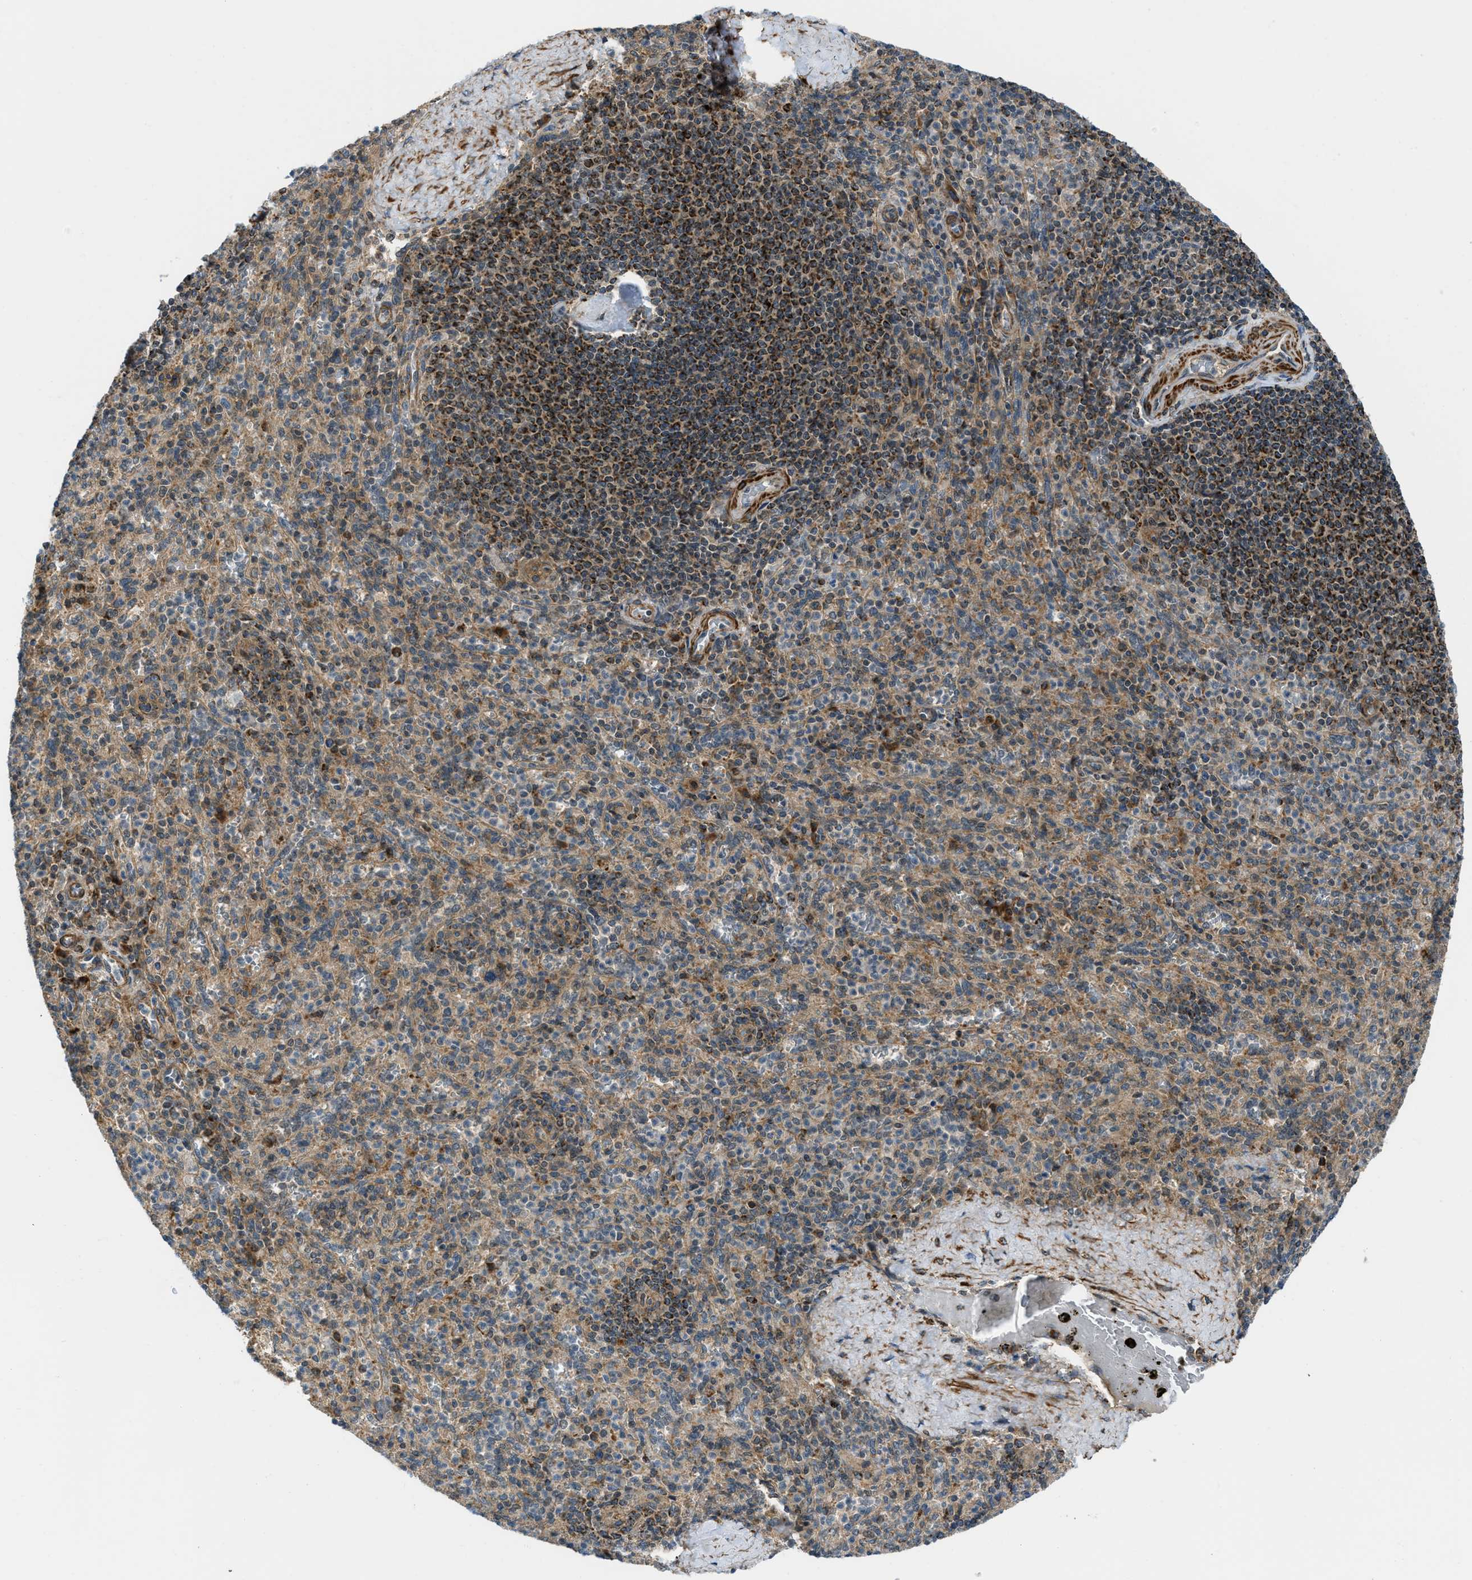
{"staining": {"intensity": "moderate", "quantity": ">75%", "location": "cytoplasmic/membranous"}, "tissue": "spleen", "cell_type": "Cells in red pulp", "image_type": "normal", "snomed": [{"axis": "morphology", "description": "Normal tissue, NOS"}, {"axis": "topography", "description": "Spleen"}], "caption": "Normal spleen was stained to show a protein in brown. There is medium levels of moderate cytoplasmic/membranous positivity in about >75% of cells in red pulp. (brown staining indicates protein expression, while blue staining denotes nuclei).", "gene": "SESN2", "patient": {"sex": "male", "age": 36}}